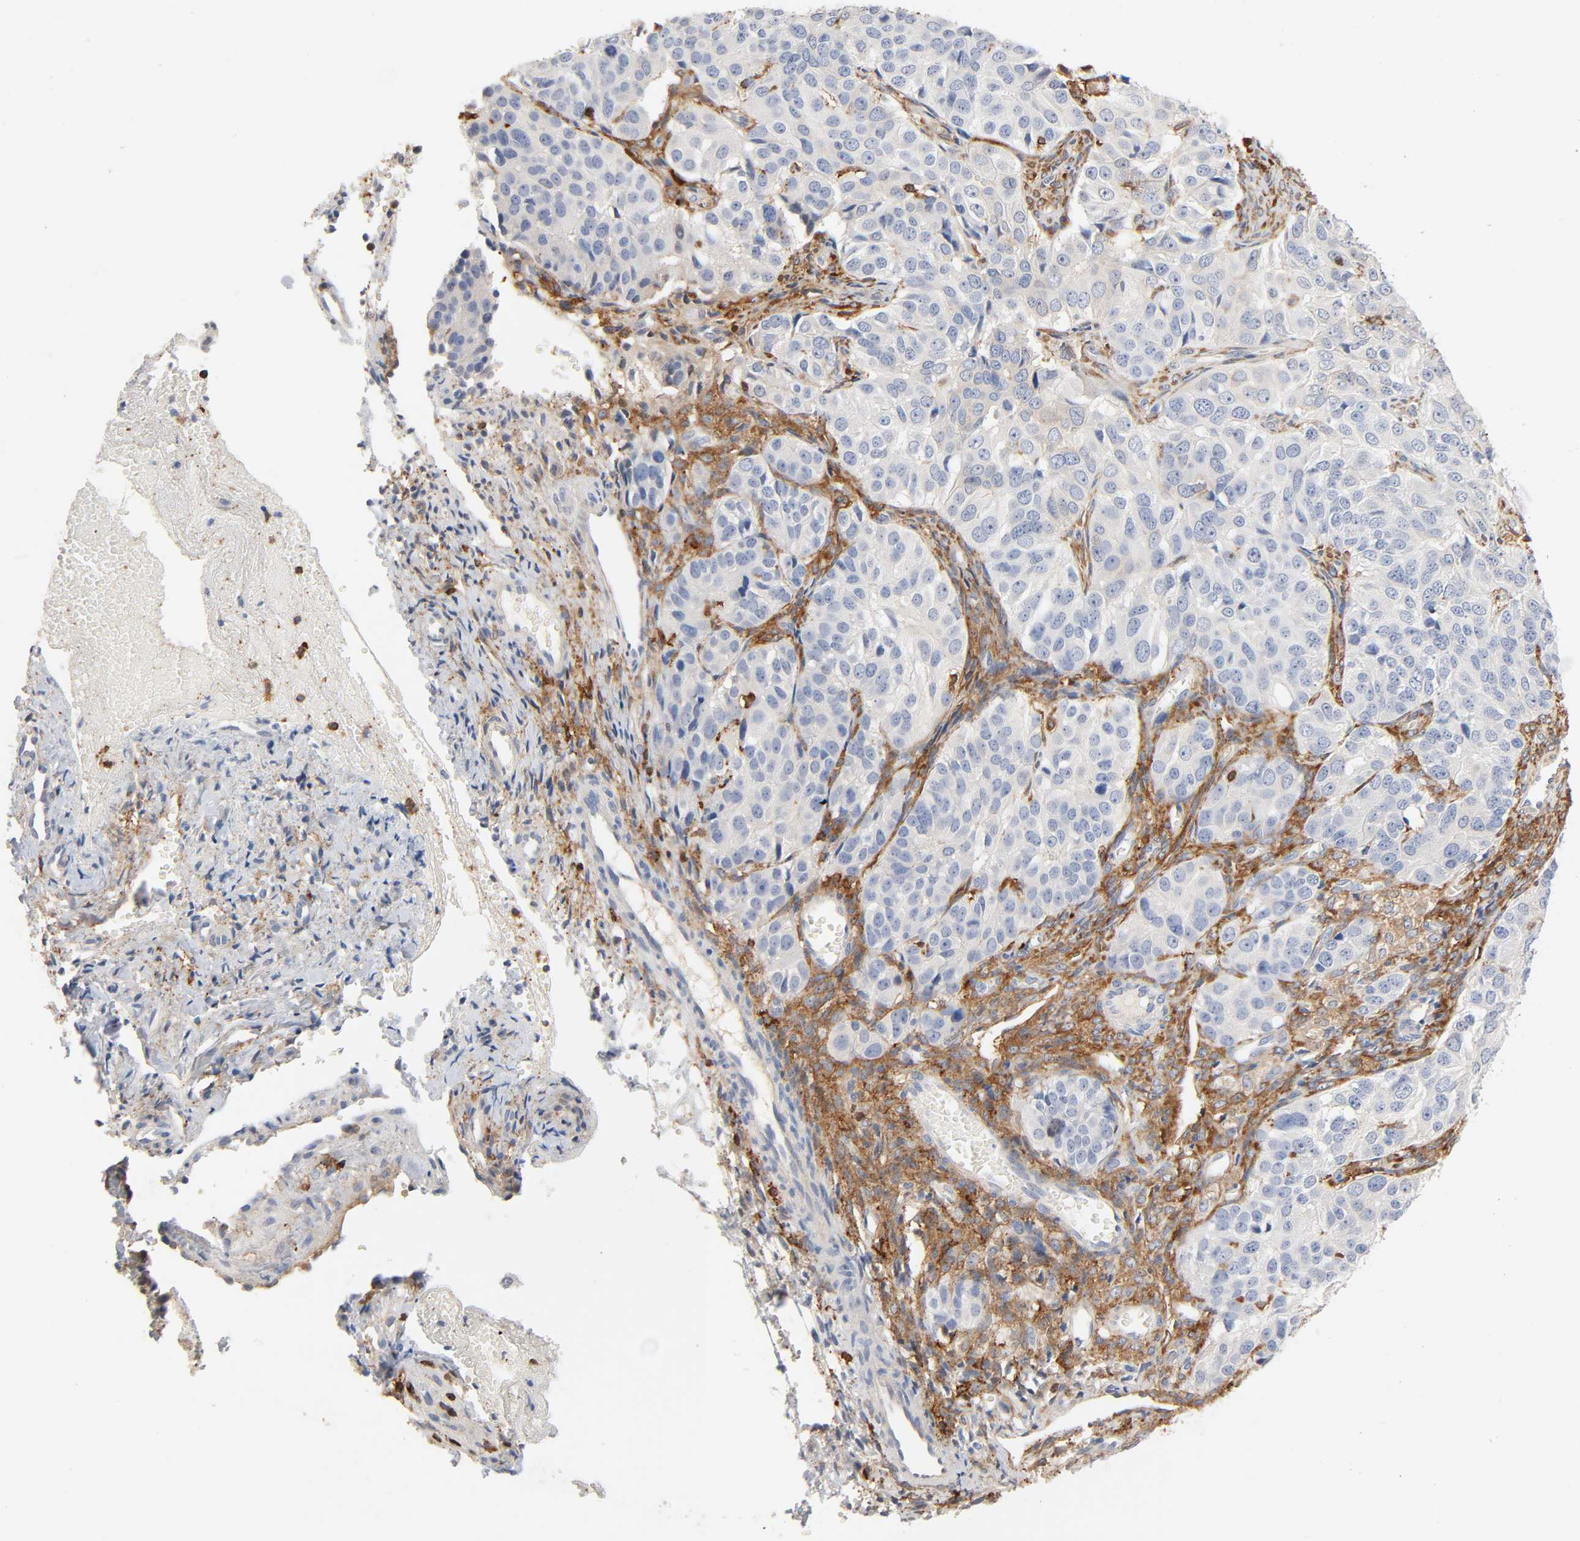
{"staining": {"intensity": "negative", "quantity": "none", "location": "none"}, "tissue": "ovarian cancer", "cell_type": "Tumor cells", "image_type": "cancer", "snomed": [{"axis": "morphology", "description": "Carcinoma, endometroid"}, {"axis": "topography", "description": "Ovary"}], "caption": "A histopathology image of human ovarian cancer (endometroid carcinoma) is negative for staining in tumor cells. The staining is performed using DAB brown chromogen with nuclei counter-stained in using hematoxylin.", "gene": "BIN1", "patient": {"sex": "female", "age": 51}}